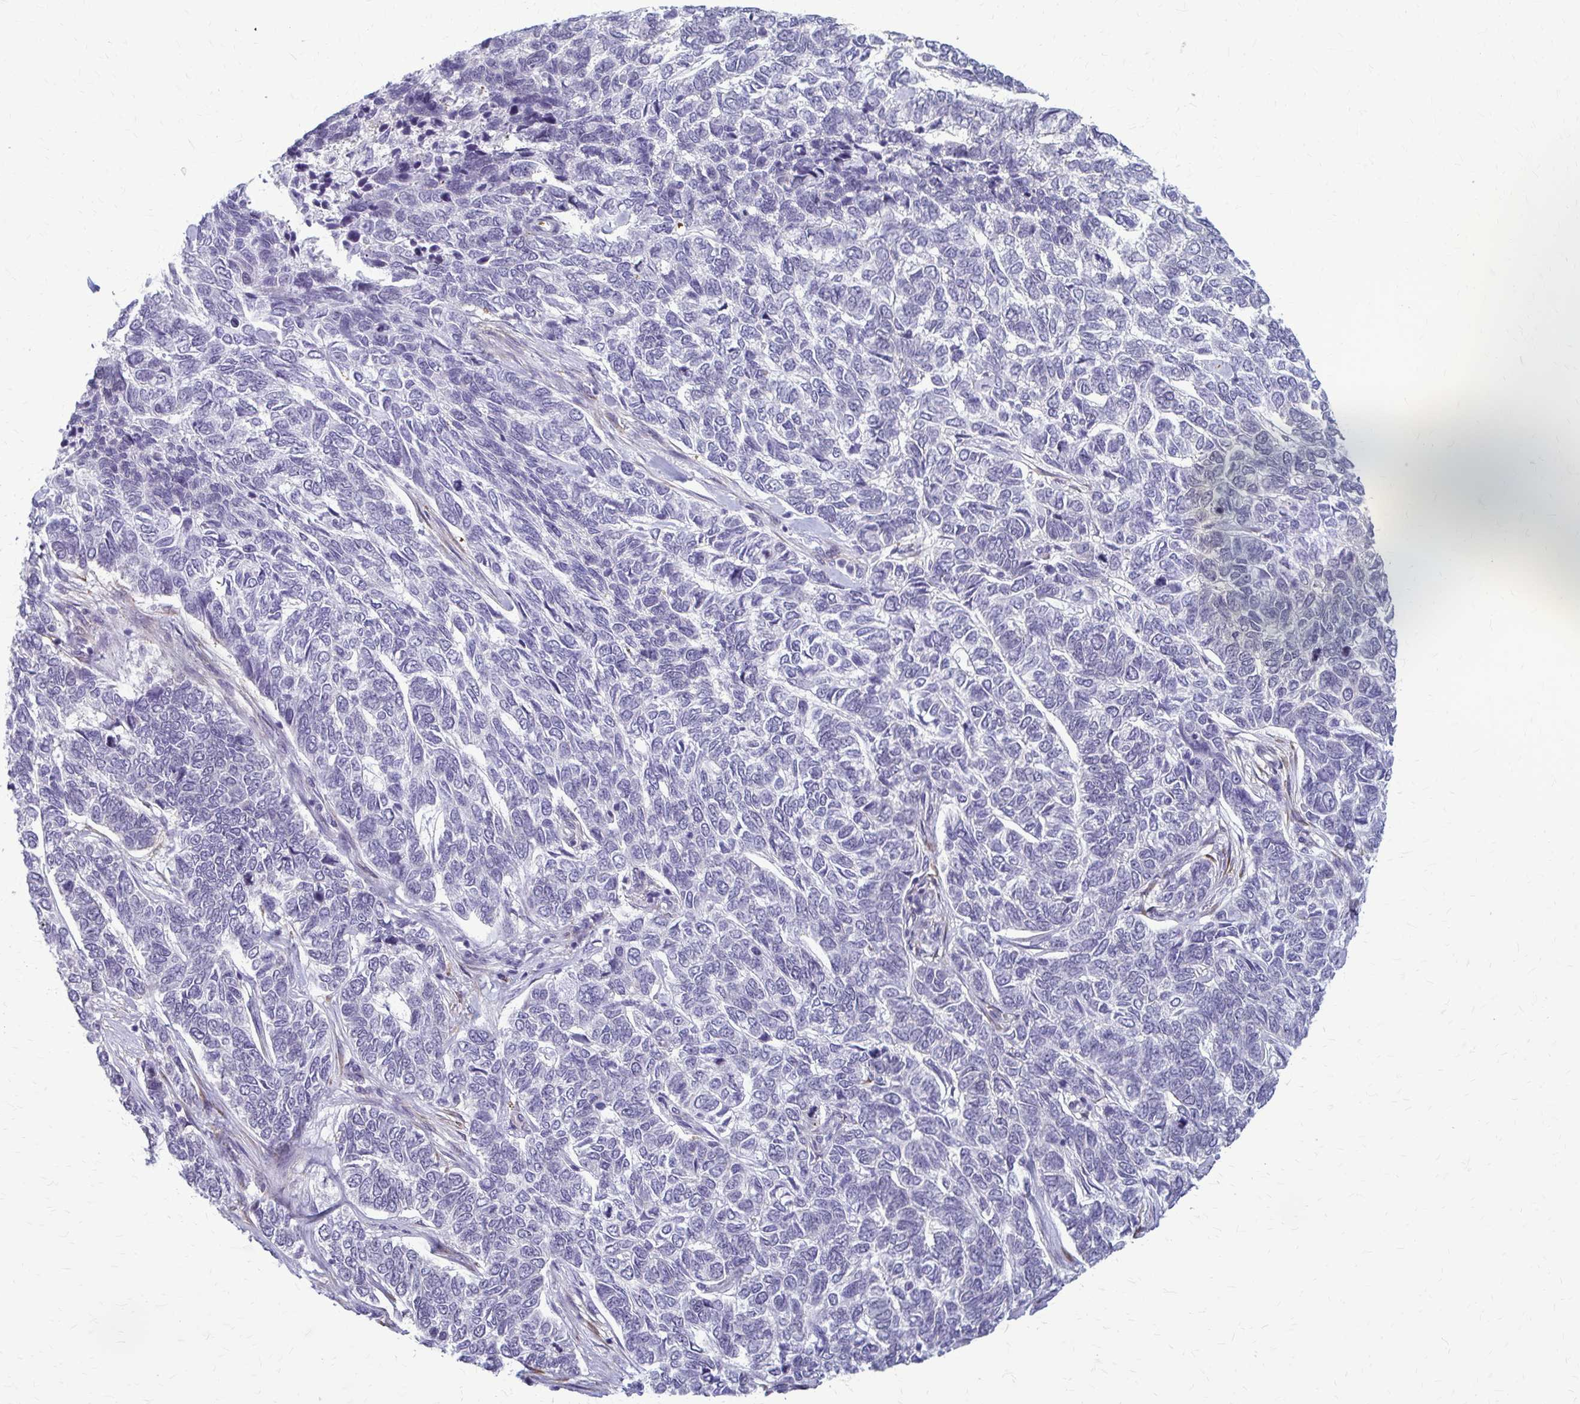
{"staining": {"intensity": "negative", "quantity": "none", "location": "none"}, "tissue": "skin cancer", "cell_type": "Tumor cells", "image_type": "cancer", "snomed": [{"axis": "morphology", "description": "Basal cell carcinoma"}, {"axis": "topography", "description": "Skin"}], "caption": "Tumor cells are negative for protein expression in human skin cancer (basal cell carcinoma). (DAB immunohistochemistry (IHC), high magnification).", "gene": "DEPP1", "patient": {"sex": "female", "age": 65}}